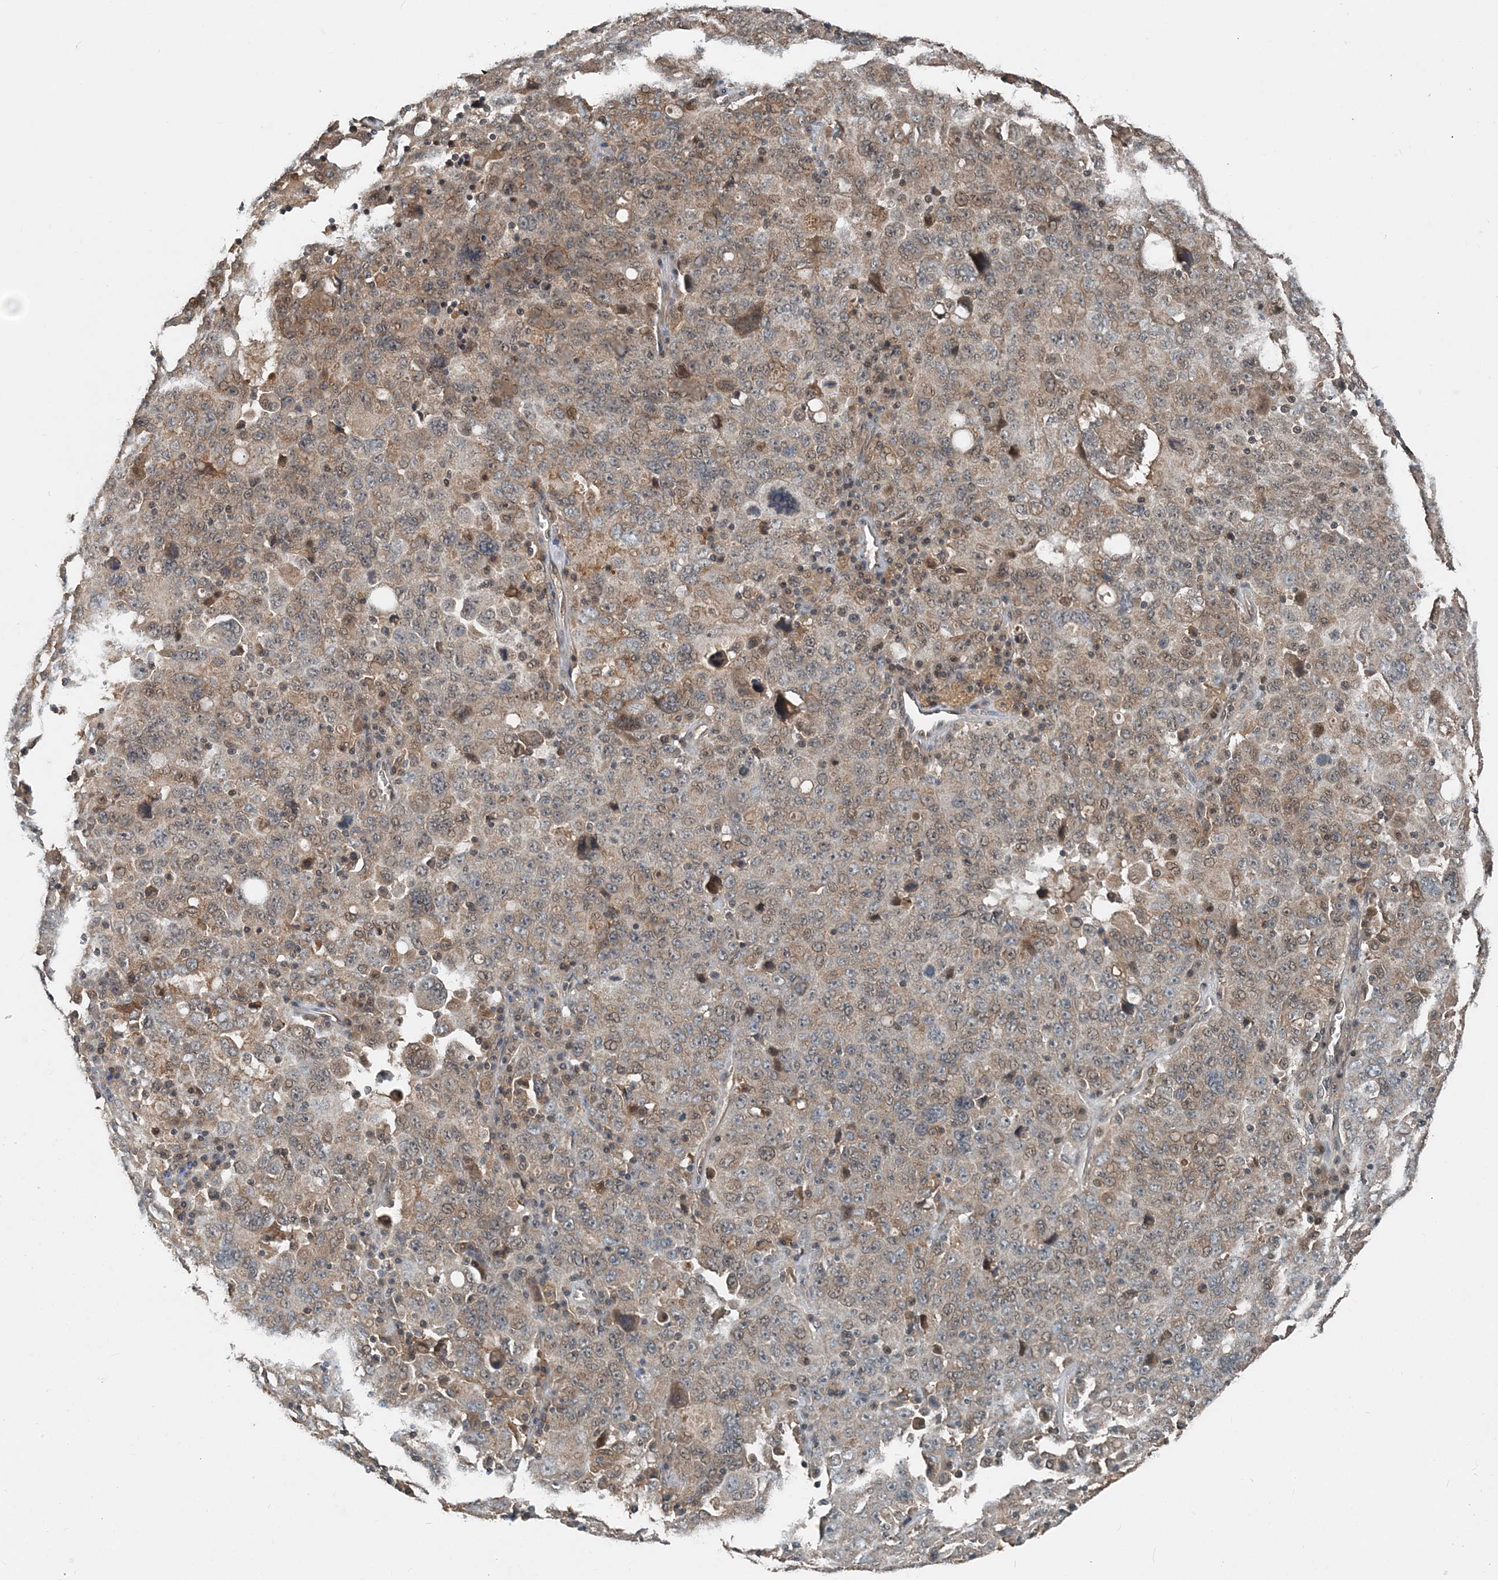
{"staining": {"intensity": "weak", "quantity": "25%-75%", "location": "cytoplasmic/membranous"}, "tissue": "ovarian cancer", "cell_type": "Tumor cells", "image_type": "cancer", "snomed": [{"axis": "morphology", "description": "Carcinoma, endometroid"}, {"axis": "topography", "description": "Ovary"}], "caption": "Endometroid carcinoma (ovarian) stained for a protein shows weak cytoplasmic/membranous positivity in tumor cells.", "gene": "SMPD3", "patient": {"sex": "female", "age": 62}}